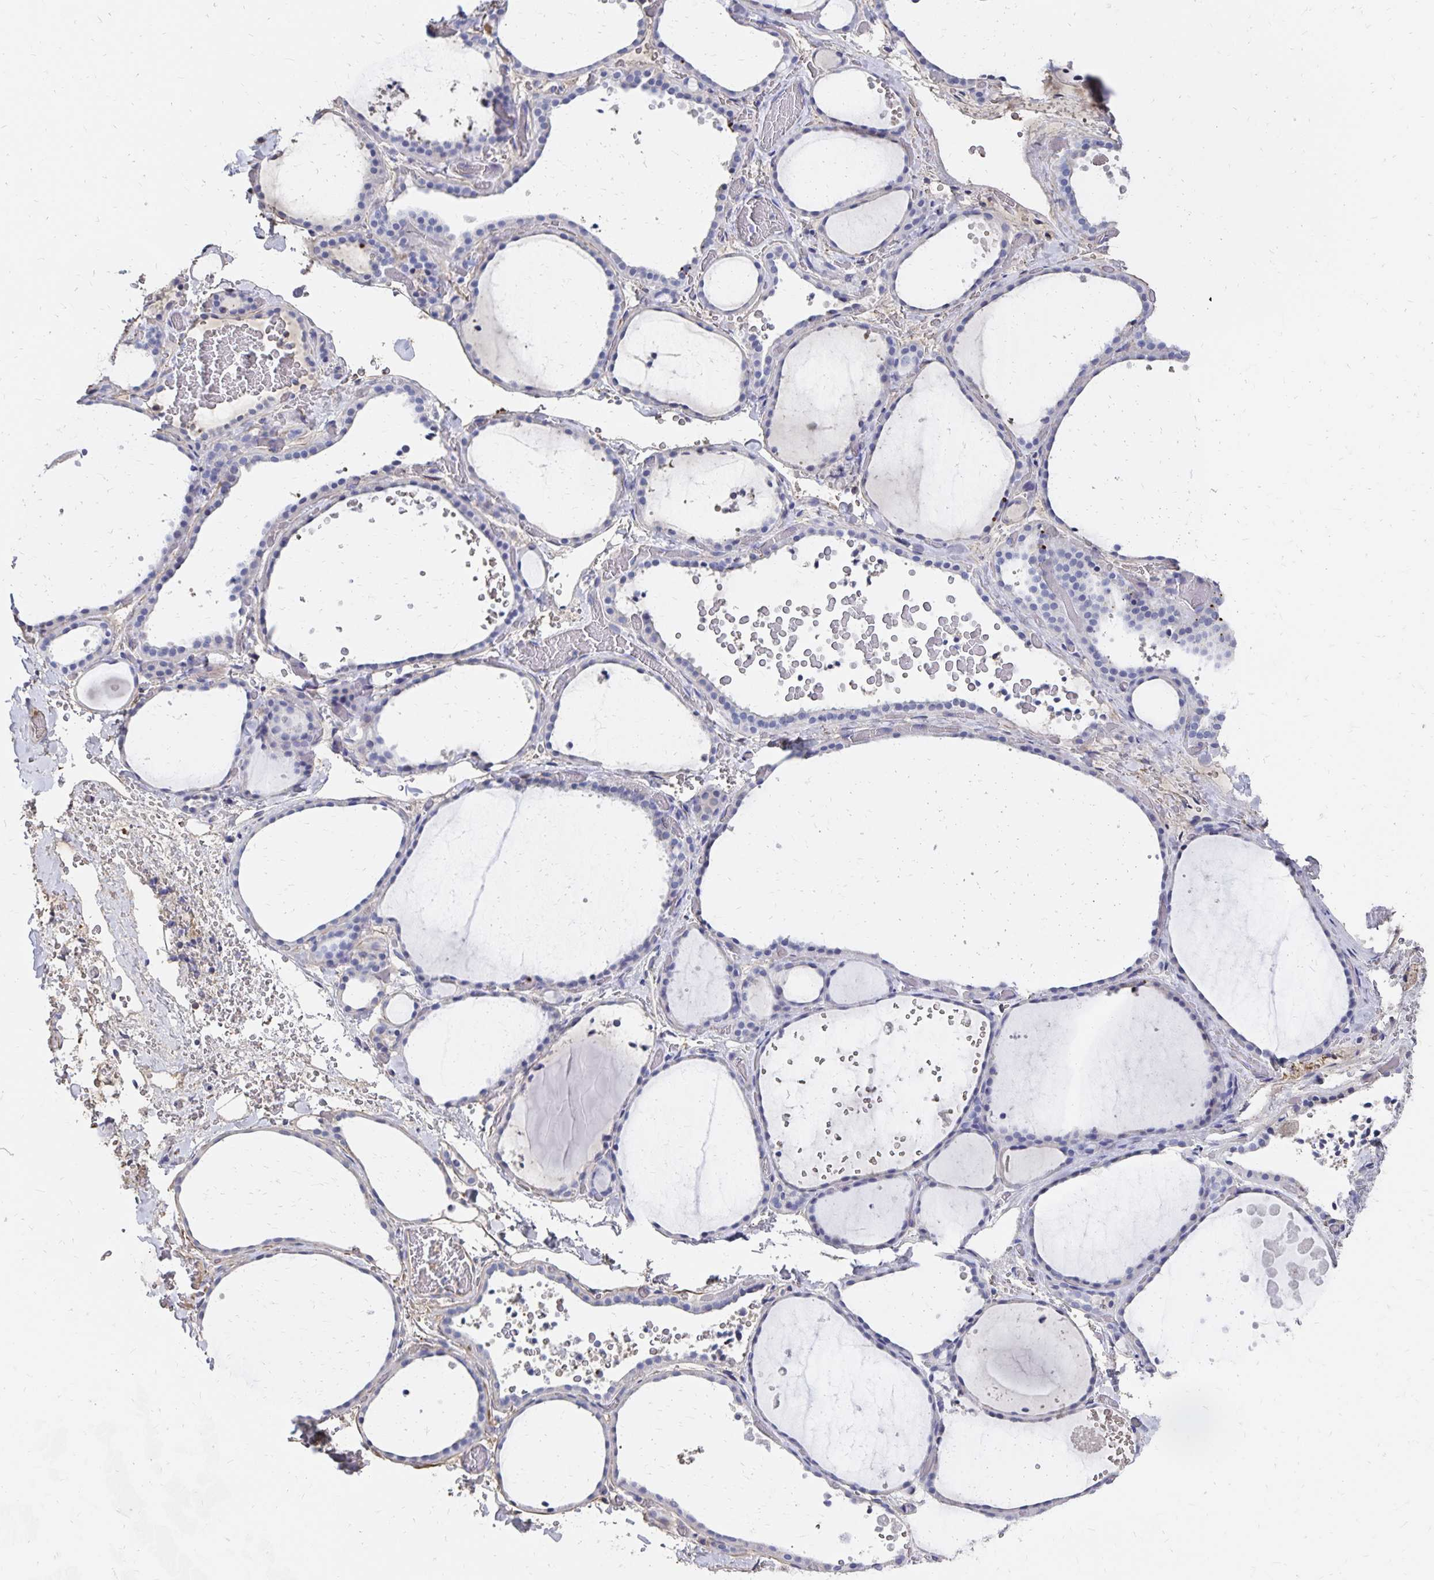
{"staining": {"intensity": "negative", "quantity": "none", "location": "none"}, "tissue": "thyroid gland", "cell_type": "Glandular cells", "image_type": "normal", "snomed": [{"axis": "morphology", "description": "Normal tissue, NOS"}, {"axis": "topography", "description": "Thyroid gland"}], "caption": "The immunohistochemistry micrograph has no significant positivity in glandular cells of thyroid gland. (Brightfield microscopy of DAB (3,3'-diaminobenzidine) immunohistochemistry (IHC) at high magnification).", "gene": "KISS1", "patient": {"sex": "female", "age": 36}}